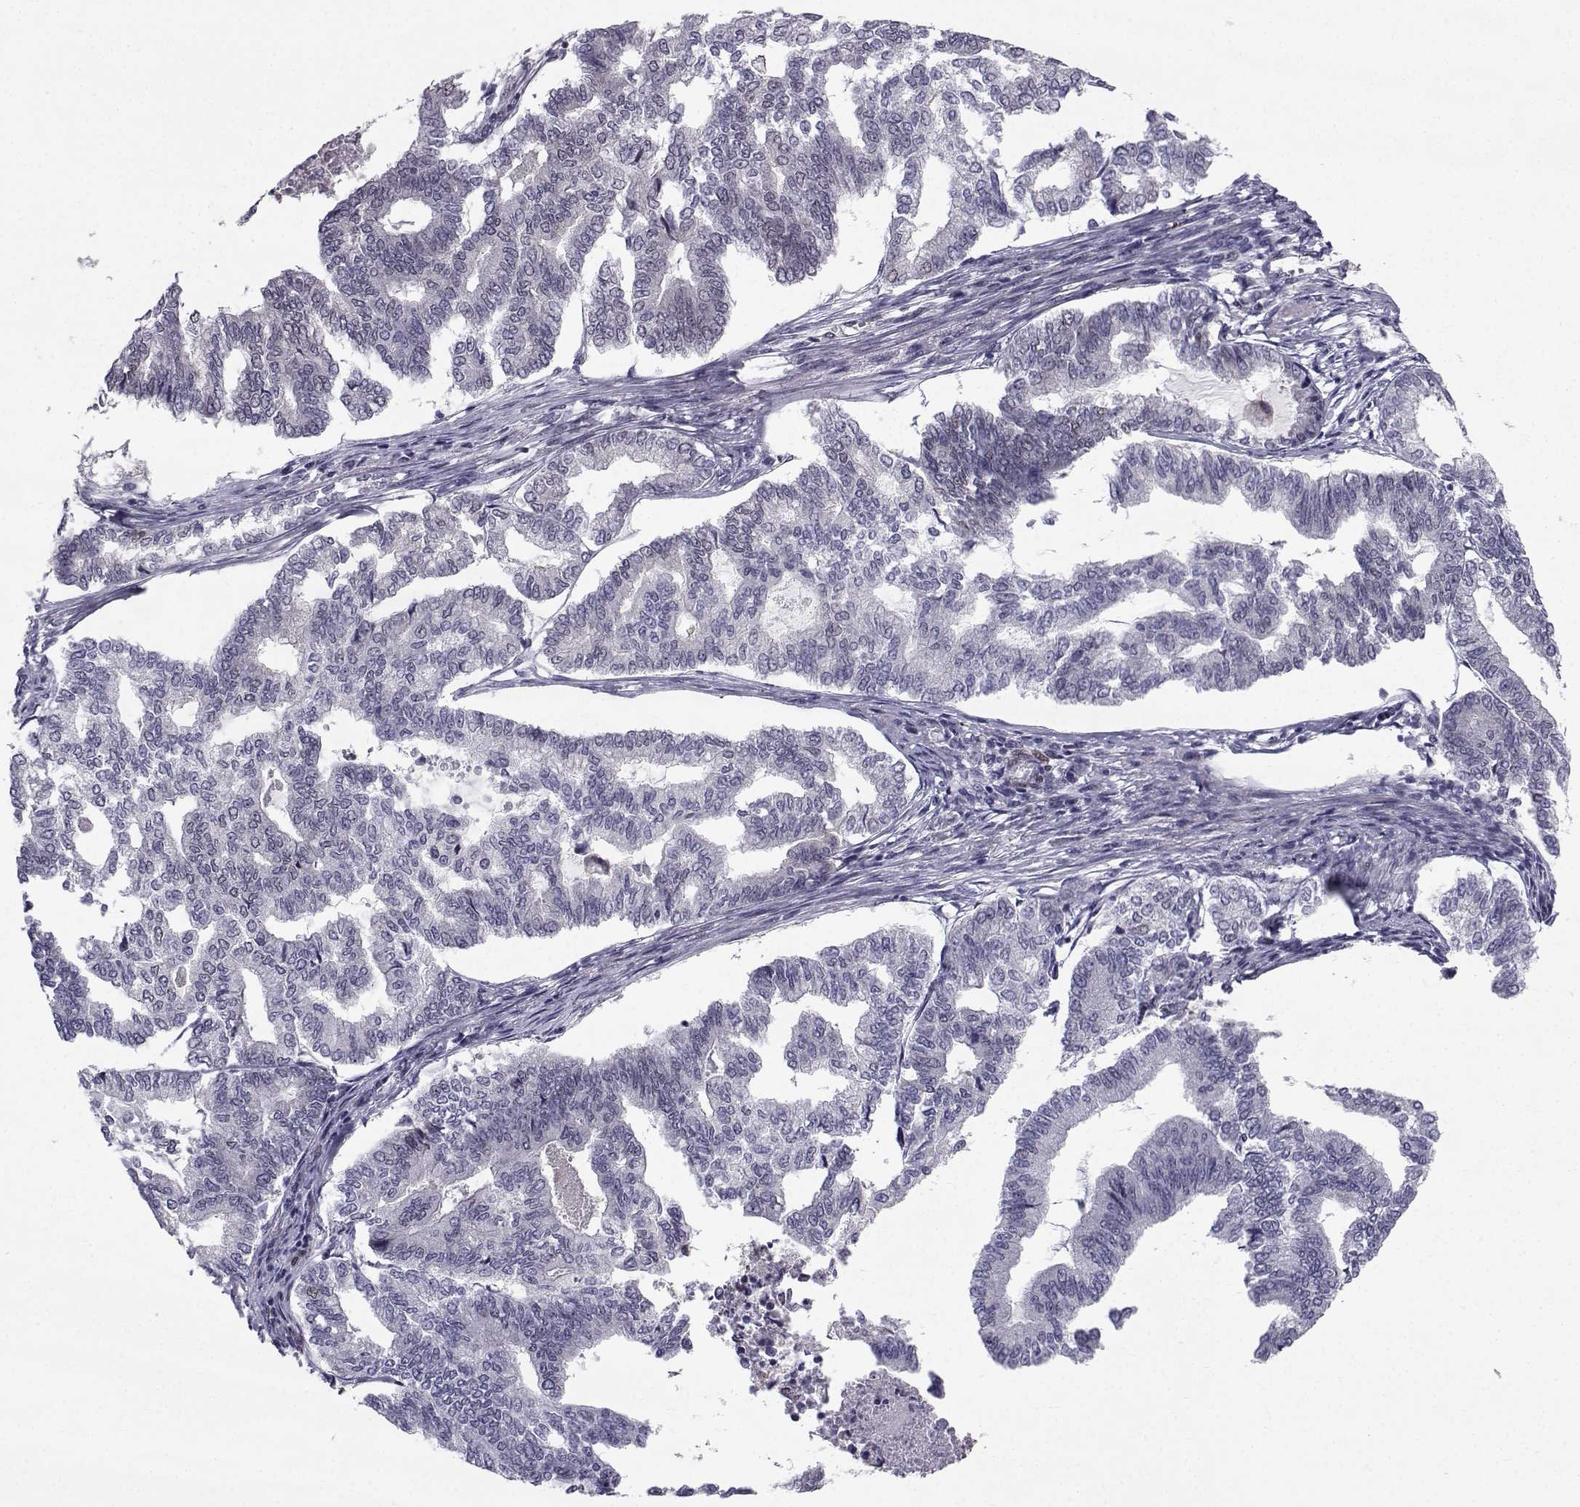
{"staining": {"intensity": "weak", "quantity": "<25%", "location": "nuclear"}, "tissue": "endometrial cancer", "cell_type": "Tumor cells", "image_type": "cancer", "snomed": [{"axis": "morphology", "description": "Adenocarcinoma, NOS"}, {"axis": "topography", "description": "Endometrium"}], "caption": "IHC image of neoplastic tissue: adenocarcinoma (endometrial) stained with DAB demonstrates no significant protein expression in tumor cells. (Brightfield microscopy of DAB IHC at high magnification).", "gene": "RBM24", "patient": {"sex": "female", "age": 79}}